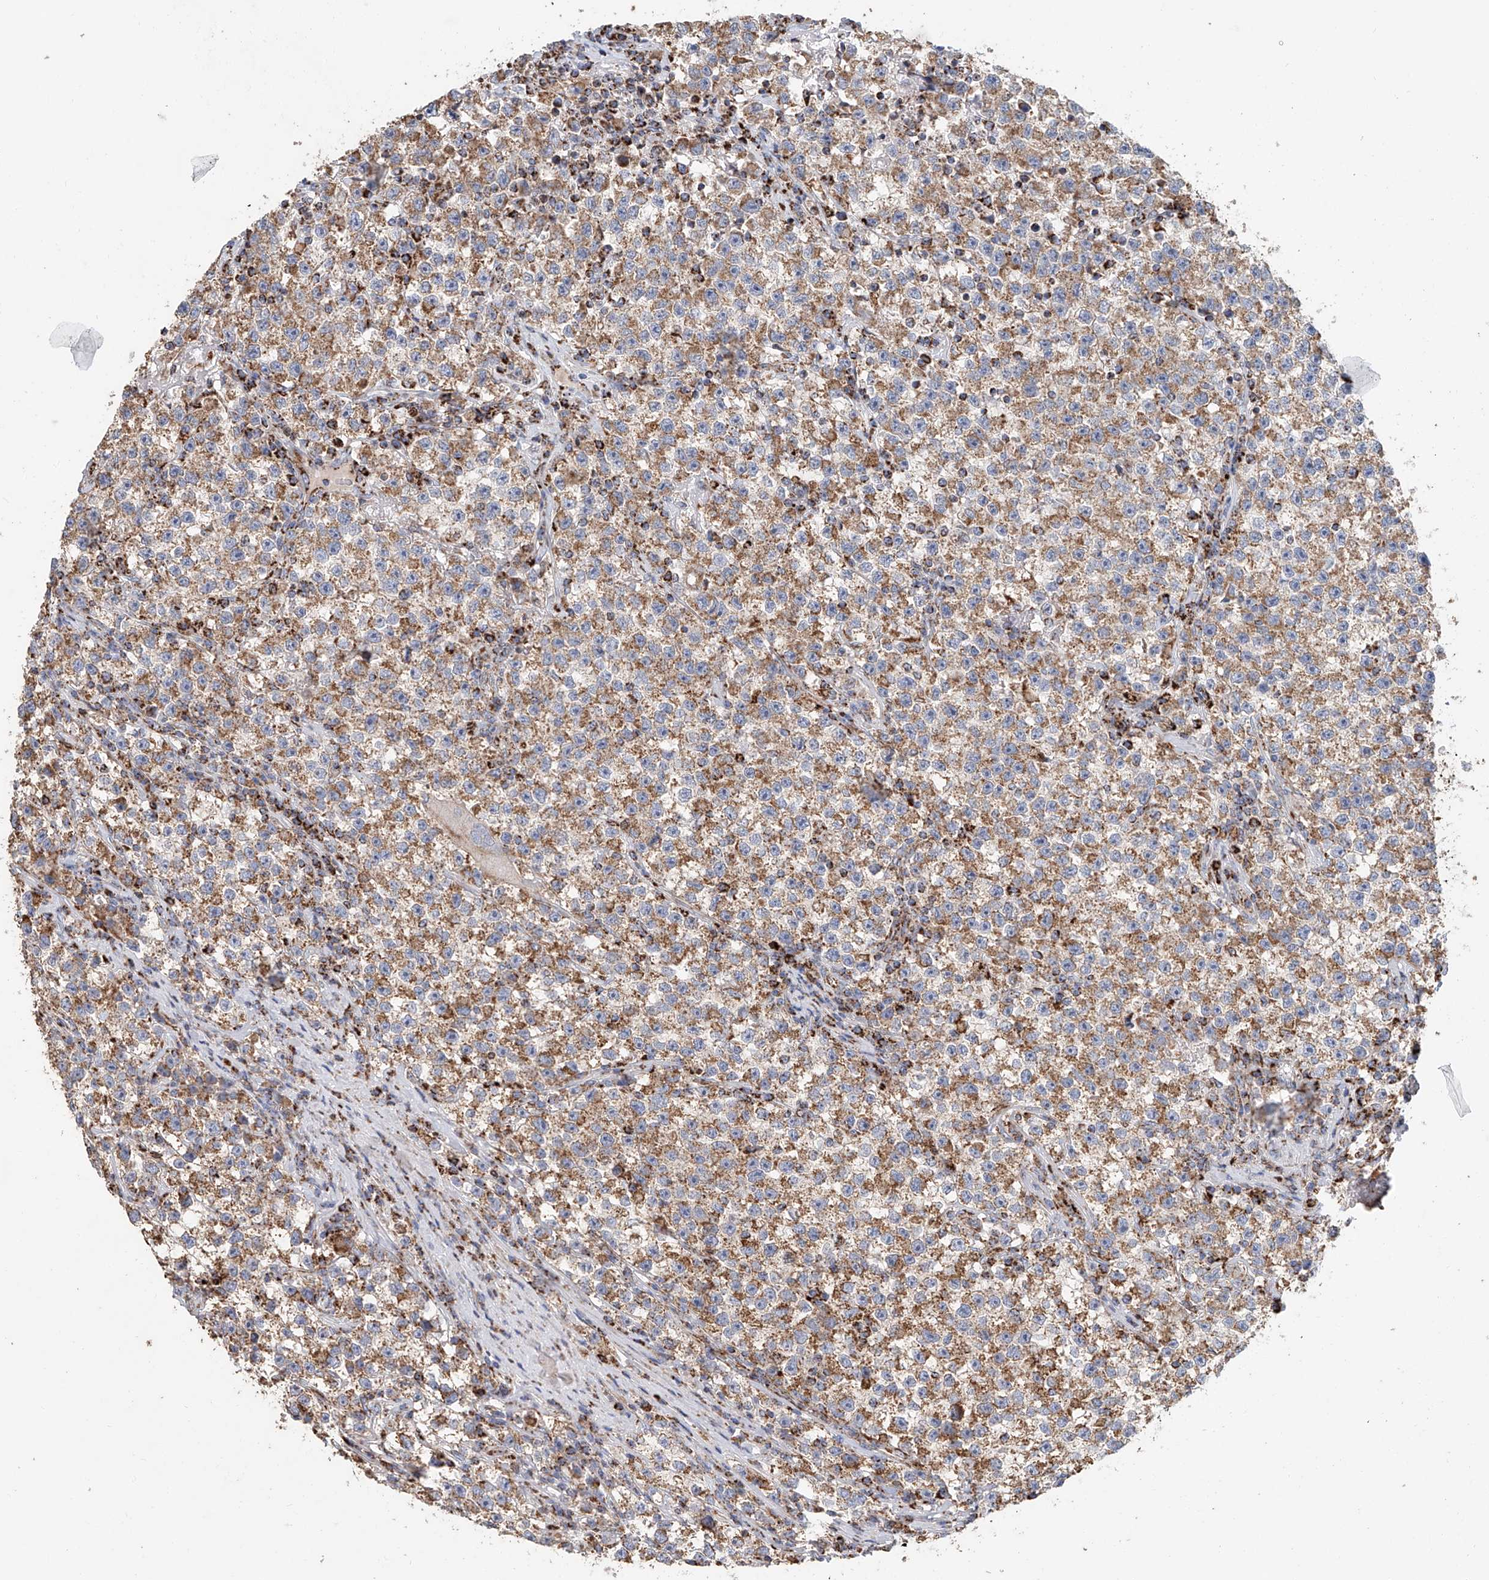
{"staining": {"intensity": "moderate", "quantity": ">75%", "location": "cytoplasmic/membranous"}, "tissue": "testis cancer", "cell_type": "Tumor cells", "image_type": "cancer", "snomed": [{"axis": "morphology", "description": "Seminoma, NOS"}, {"axis": "topography", "description": "Testis"}], "caption": "The micrograph displays a brown stain indicating the presence of a protein in the cytoplasmic/membranous of tumor cells in testis cancer.", "gene": "MCL1", "patient": {"sex": "male", "age": 22}}